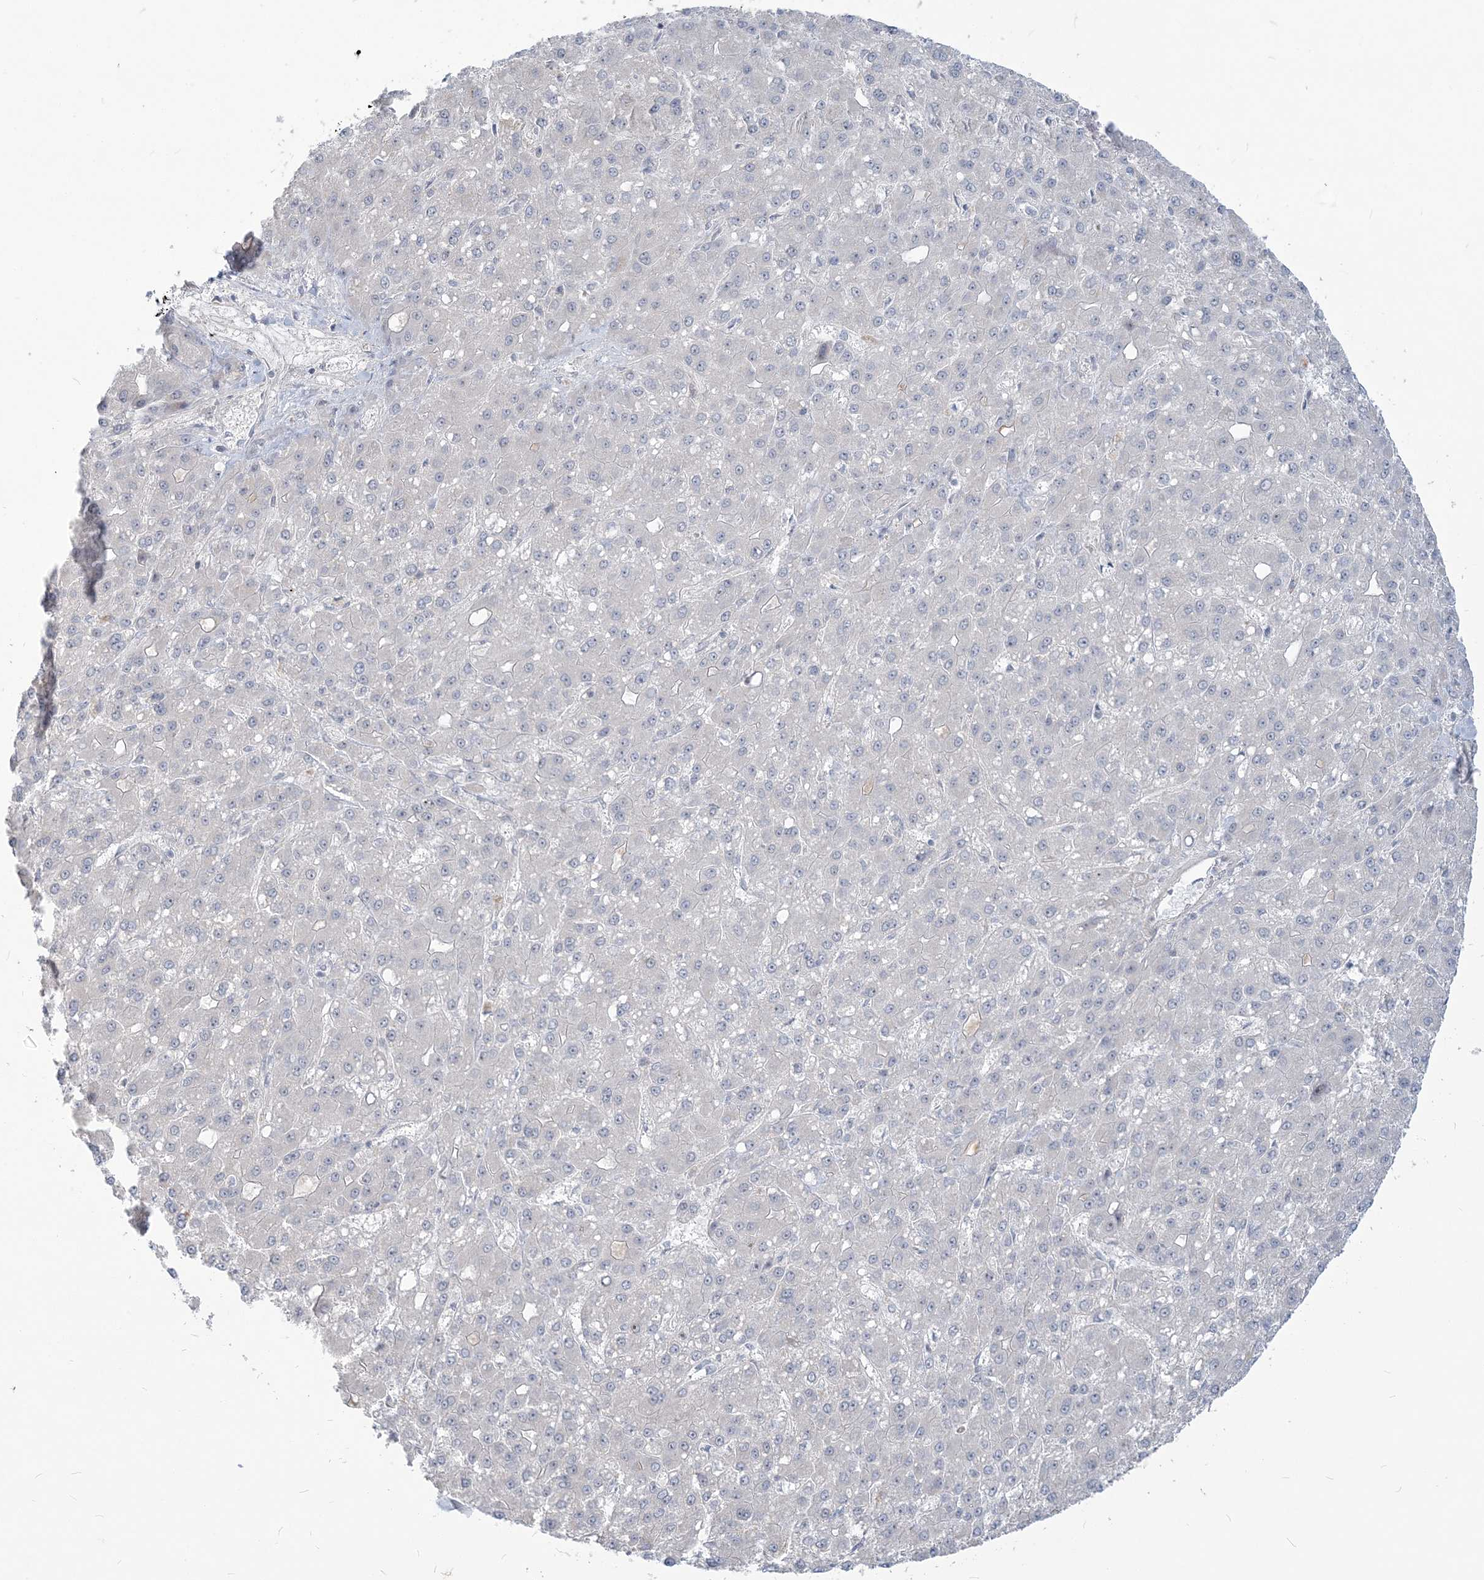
{"staining": {"intensity": "negative", "quantity": "none", "location": "none"}, "tissue": "liver cancer", "cell_type": "Tumor cells", "image_type": "cancer", "snomed": [{"axis": "morphology", "description": "Carcinoma, Hepatocellular, NOS"}, {"axis": "topography", "description": "Liver"}], "caption": "An immunohistochemistry (IHC) photomicrograph of liver cancer (hepatocellular carcinoma) is shown. There is no staining in tumor cells of liver cancer (hepatocellular carcinoma).", "gene": "SDAD1", "patient": {"sex": "male", "age": 67}}